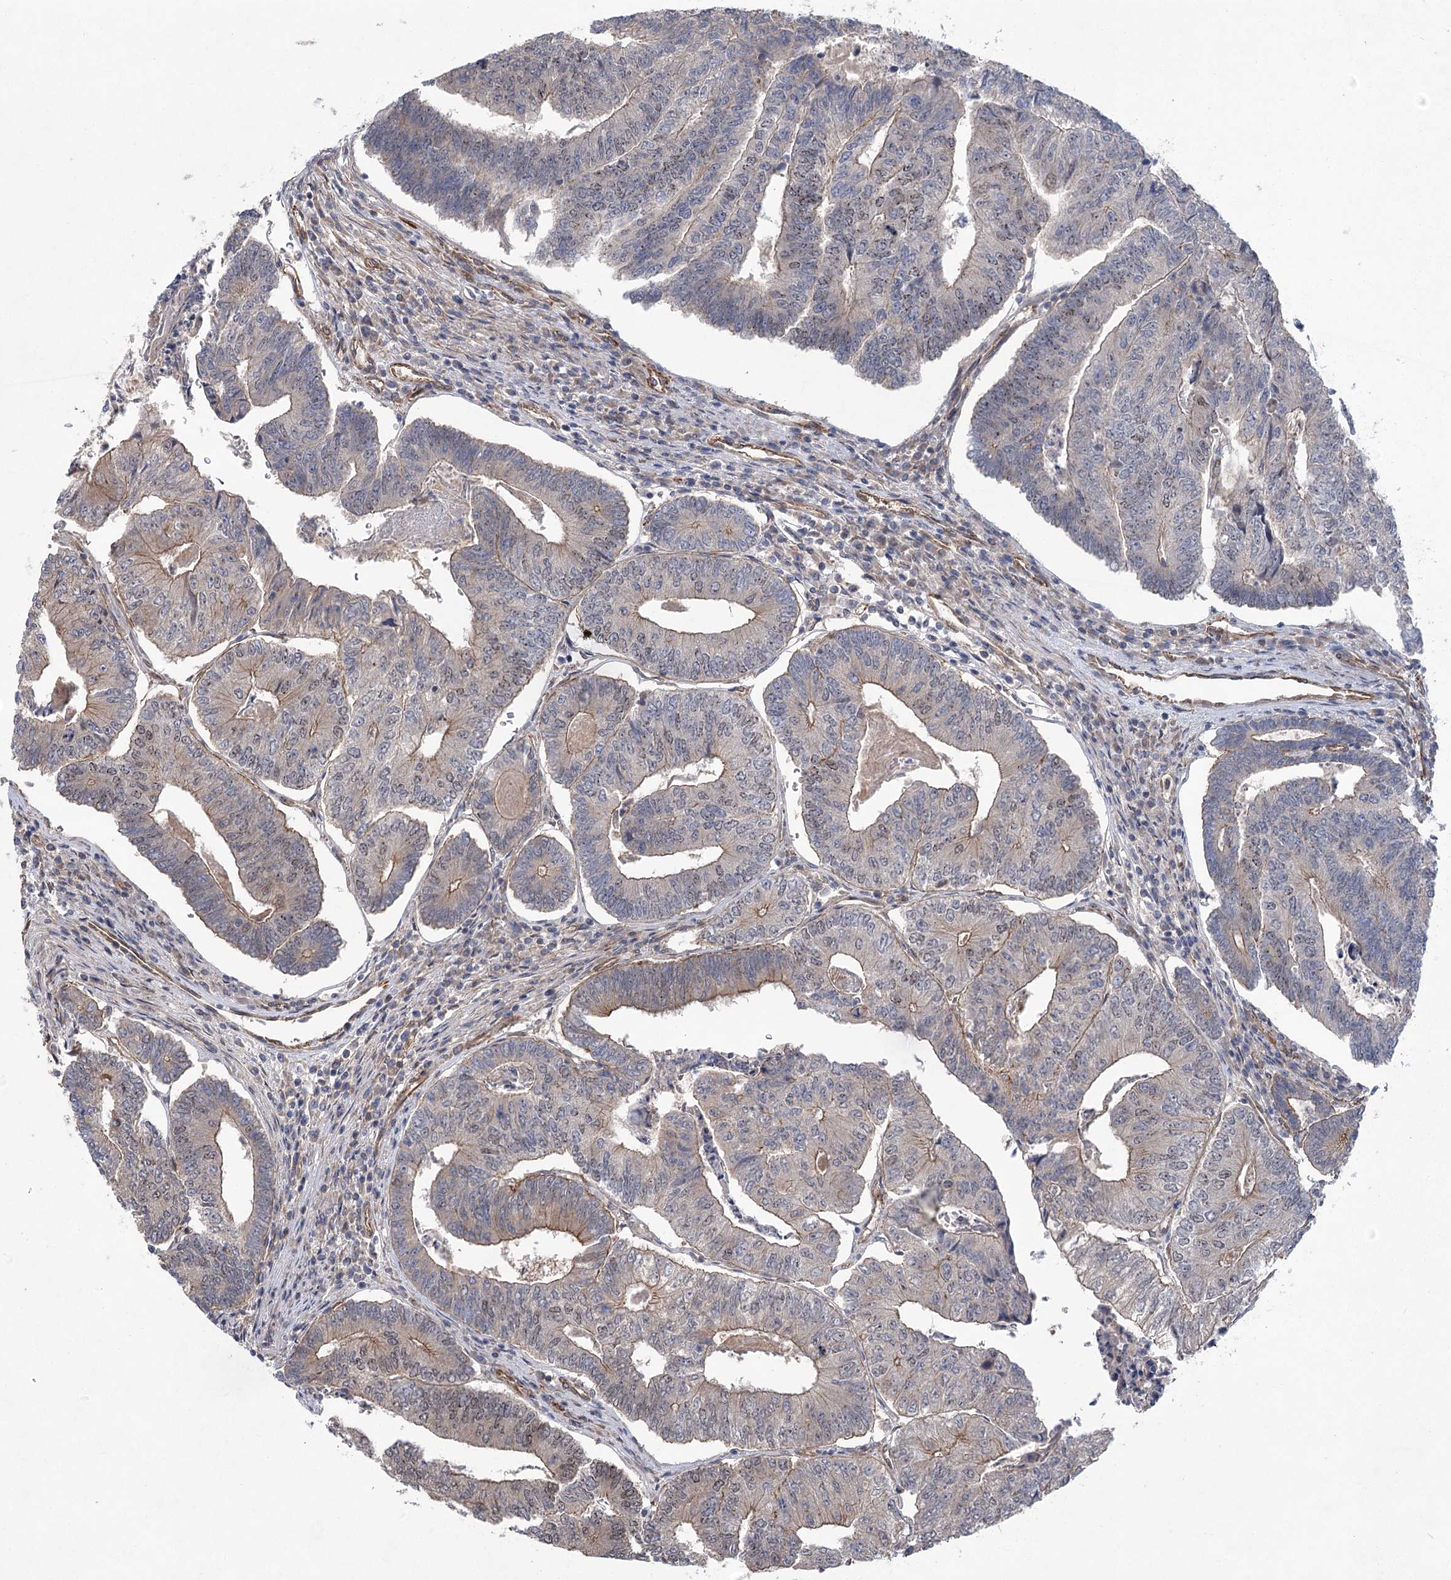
{"staining": {"intensity": "weak", "quantity": "25%-75%", "location": "cytoplasmic/membranous"}, "tissue": "colorectal cancer", "cell_type": "Tumor cells", "image_type": "cancer", "snomed": [{"axis": "morphology", "description": "Adenocarcinoma, NOS"}, {"axis": "topography", "description": "Colon"}], "caption": "Approximately 25%-75% of tumor cells in colorectal cancer reveal weak cytoplasmic/membranous protein staining as visualized by brown immunohistochemical staining.", "gene": "RWDD4", "patient": {"sex": "female", "age": 67}}